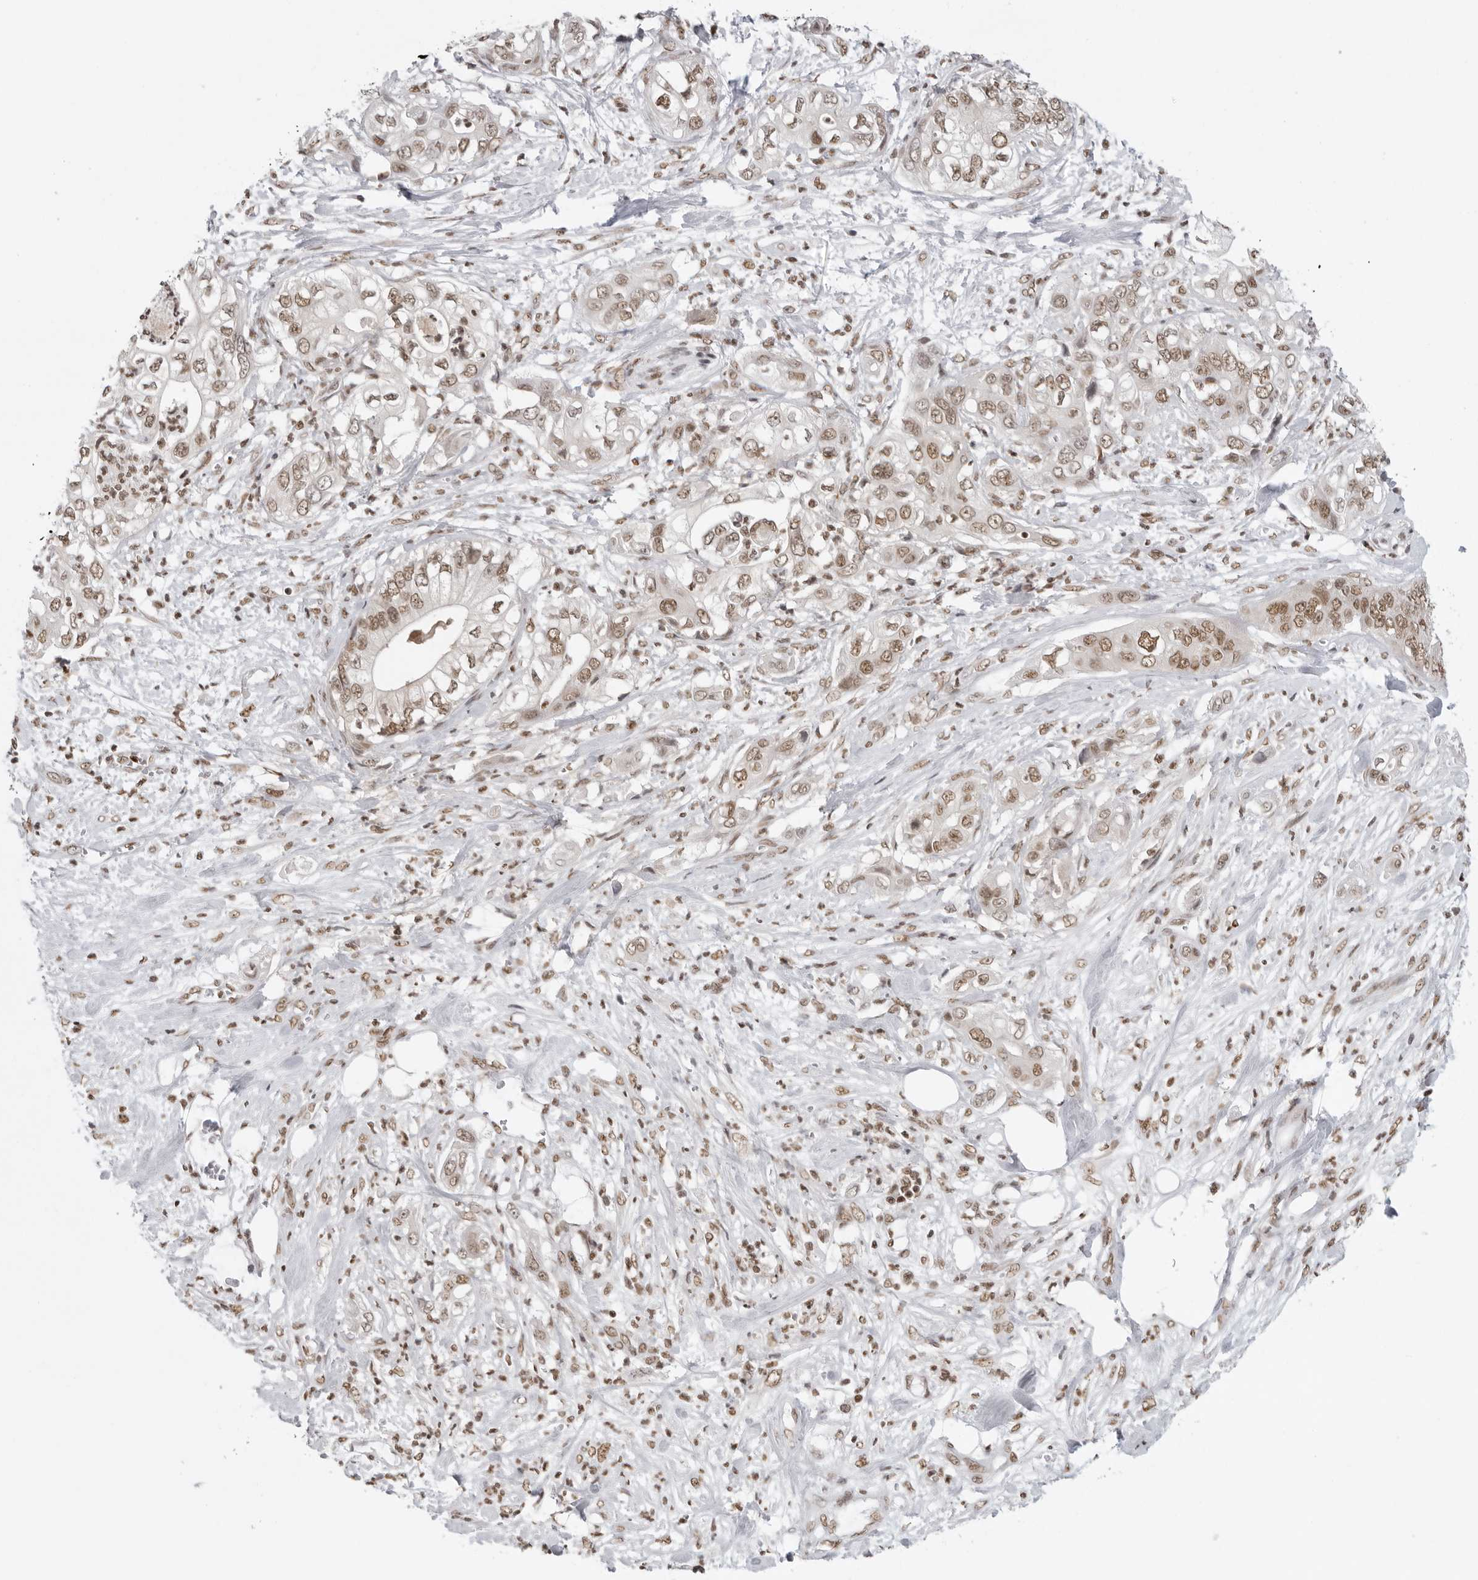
{"staining": {"intensity": "moderate", "quantity": ">75%", "location": "nuclear"}, "tissue": "pancreatic cancer", "cell_type": "Tumor cells", "image_type": "cancer", "snomed": [{"axis": "morphology", "description": "Adenocarcinoma, NOS"}, {"axis": "topography", "description": "Pancreas"}], "caption": "Immunohistochemistry (IHC) (DAB (3,3'-diaminobenzidine)) staining of adenocarcinoma (pancreatic) shows moderate nuclear protein staining in approximately >75% of tumor cells. (Brightfield microscopy of DAB IHC at high magnification).", "gene": "RPA2", "patient": {"sex": "female", "age": 78}}